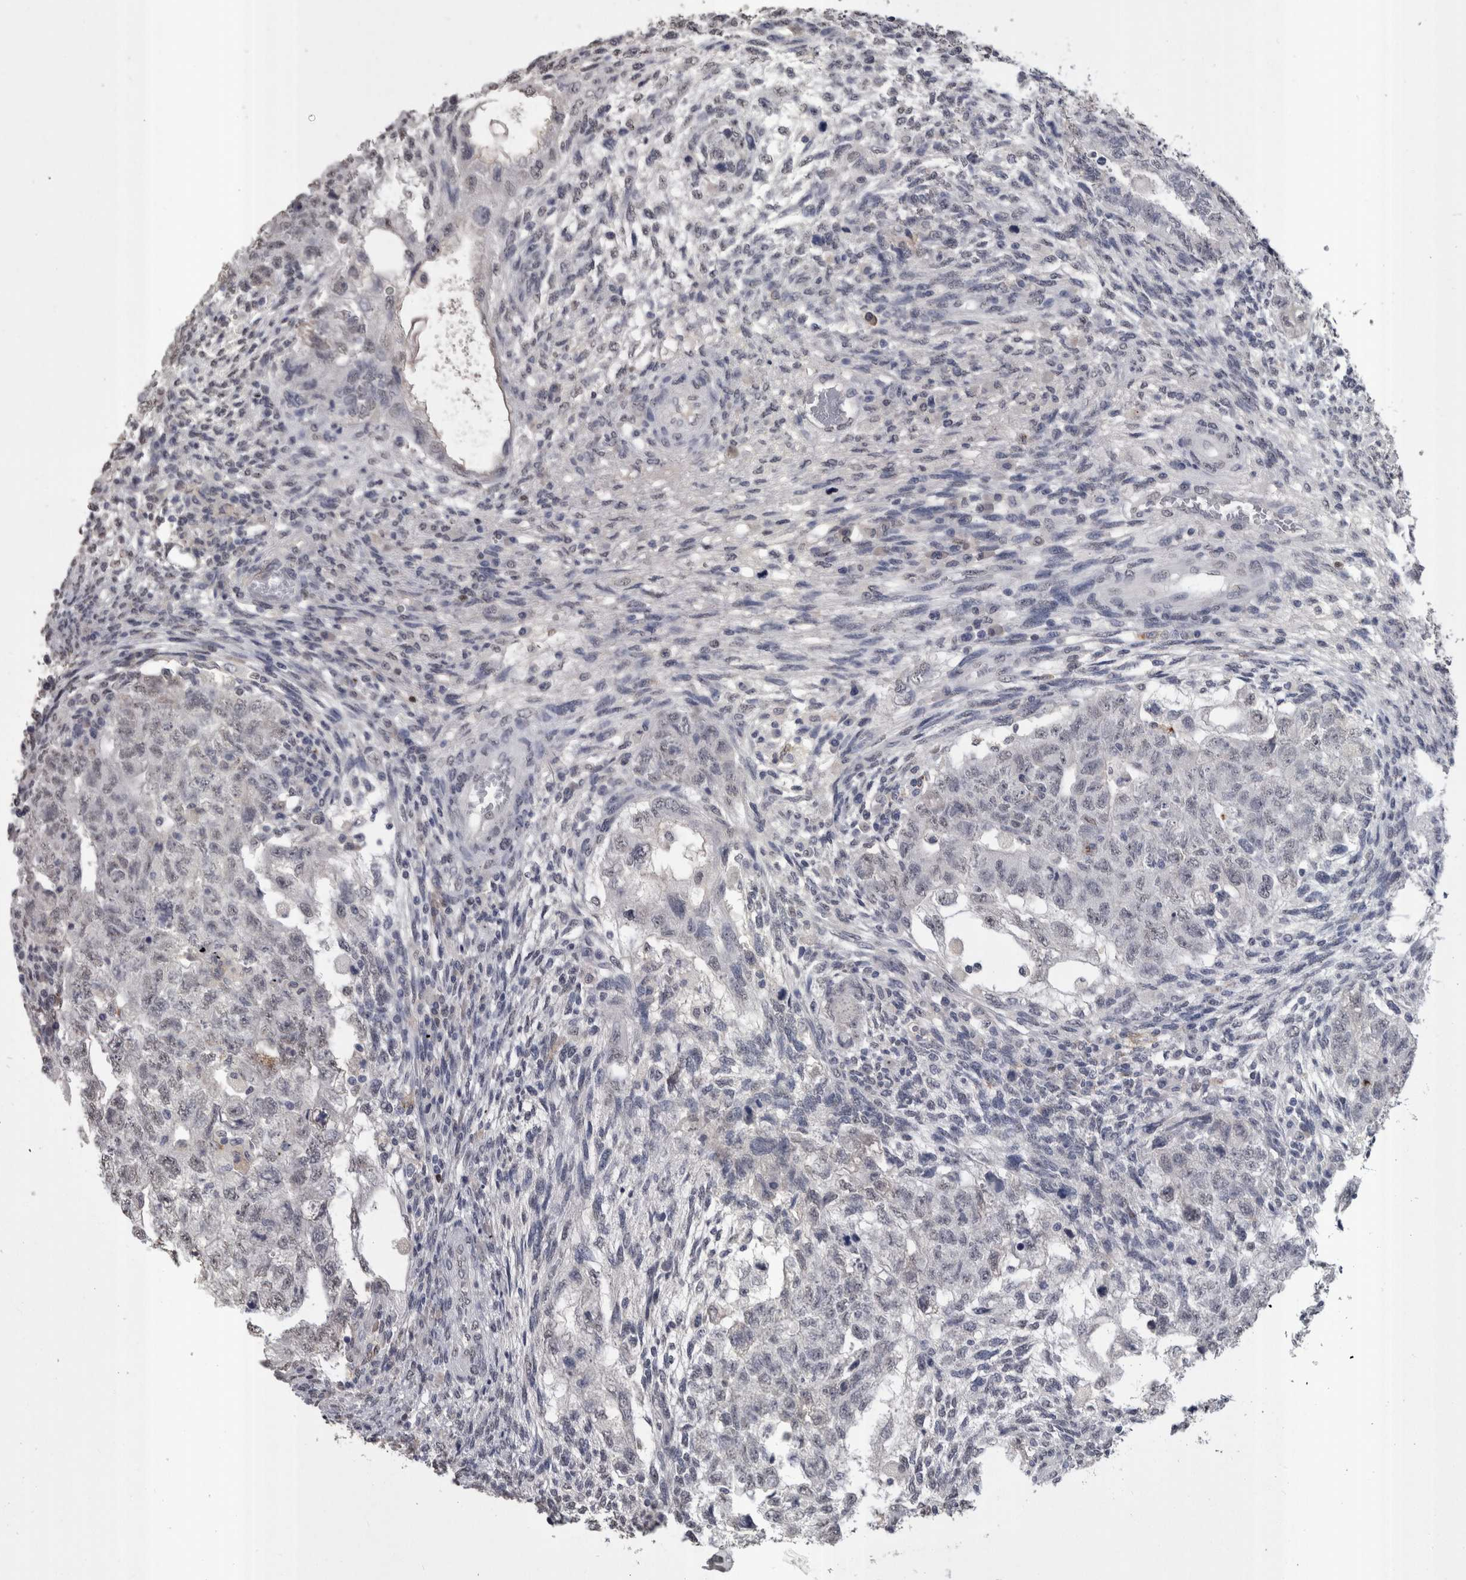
{"staining": {"intensity": "weak", "quantity": "<25%", "location": "nuclear"}, "tissue": "testis cancer", "cell_type": "Tumor cells", "image_type": "cancer", "snomed": [{"axis": "morphology", "description": "Normal tissue, NOS"}, {"axis": "morphology", "description": "Carcinoma, Embryonal, NOS"}, {"axis": "topography", "description": "Testis"}], "caption": "A histopathology image of human embryonal carcinoma (testis) is negative for staining in tumor cells.", "gene": "PAX5", "patient": {"sex": "male", "age": 36}}